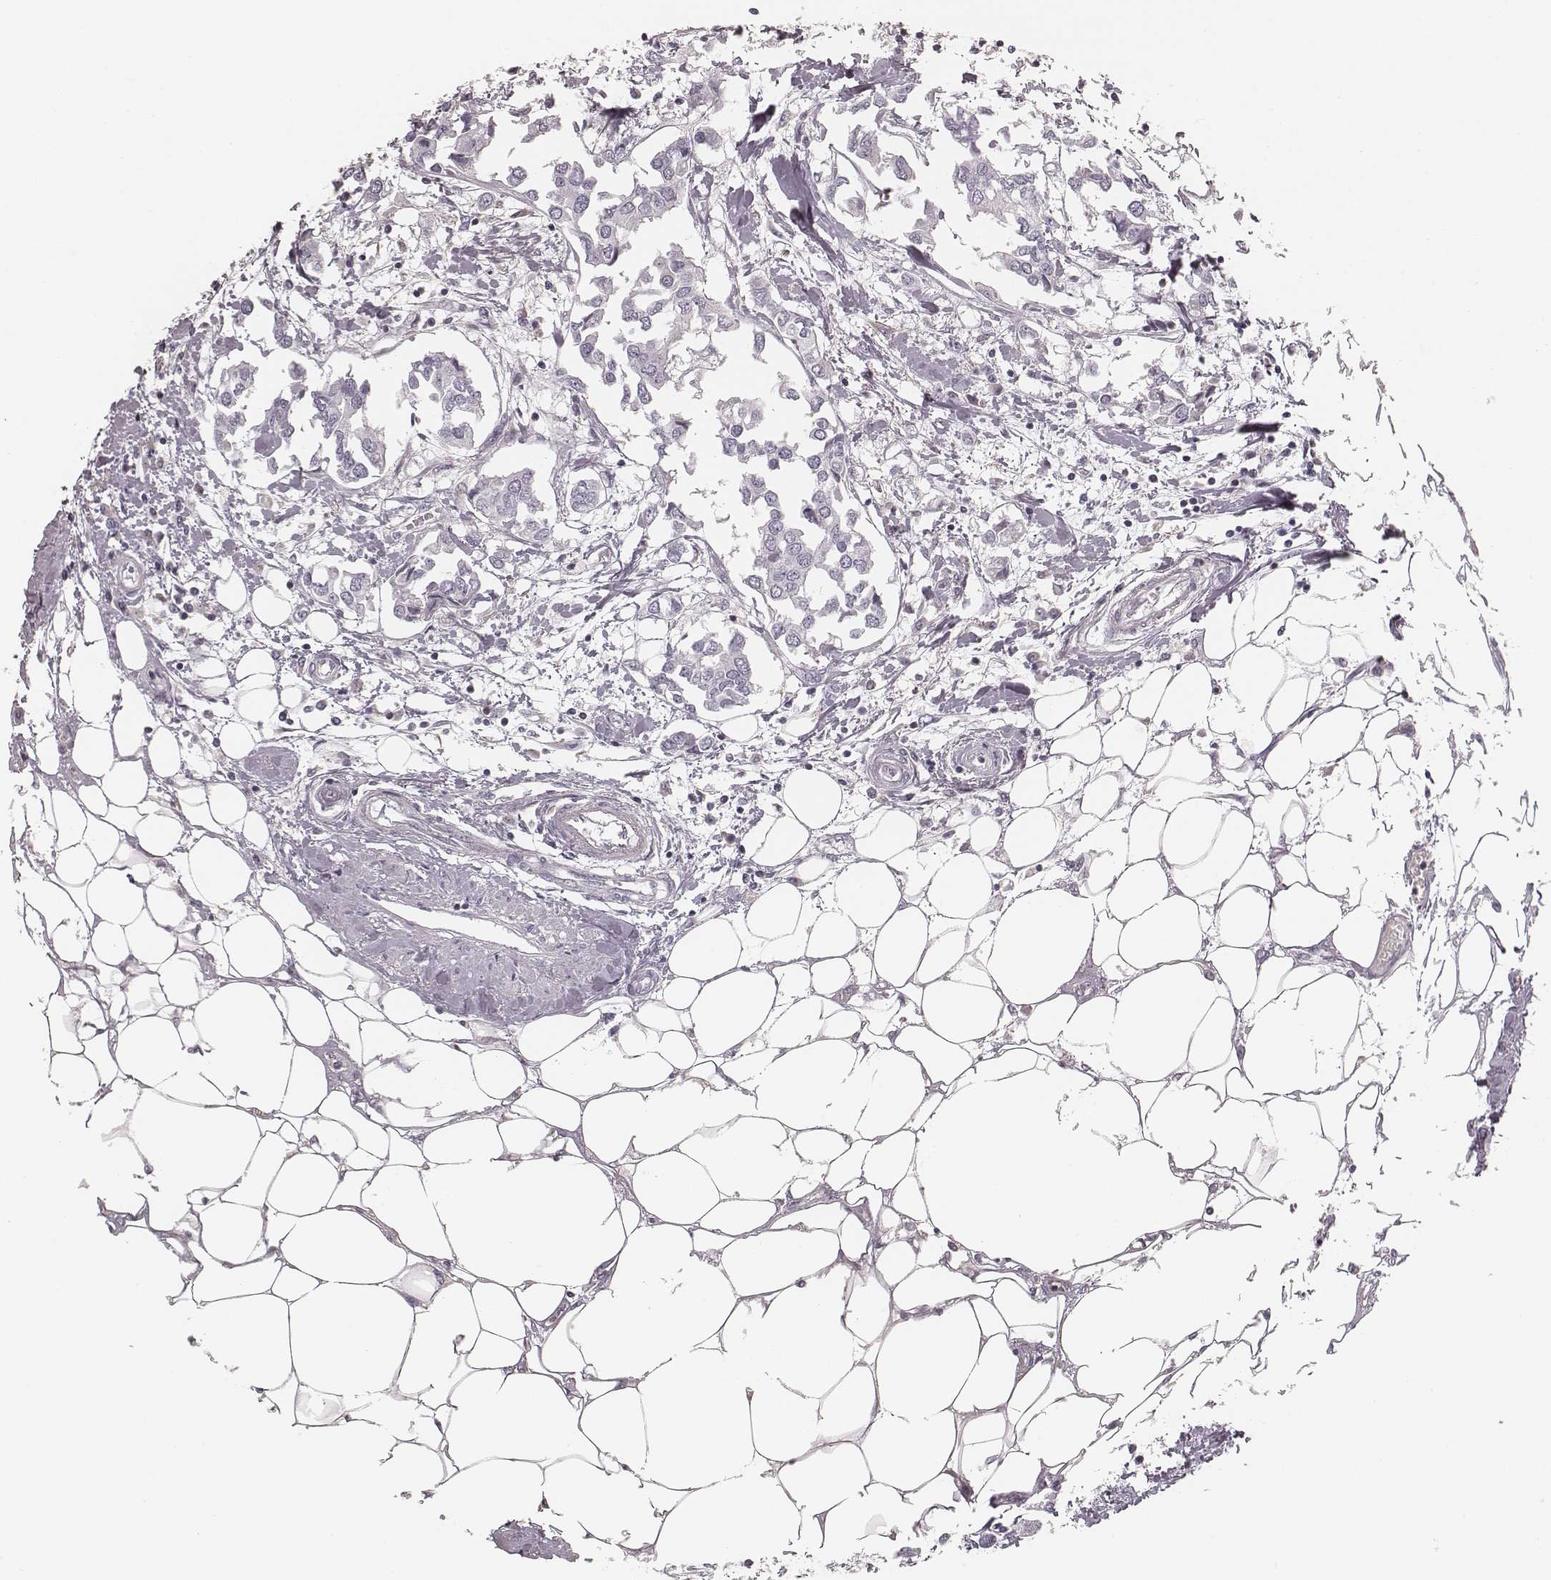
{"staining": {"intensity": "negative", "quantity": "none", "location": "none"}, "tissue": "breast cancer", "cell_type": "Tumor cells", "image_type": "cancer", "snomed": [{"axis": "morphology", "description": "Duct carcinoma"}, {"axis": "topography", "description": "Breast"}], "caption": "An immunohistochemistry histopathology image of breast intraductal carcinoma is shown. There is no staining in tumor cells of breast intraductal carcinoma.", "gene": "MSX1", "patient": {"sex": "female", "age": 83}}